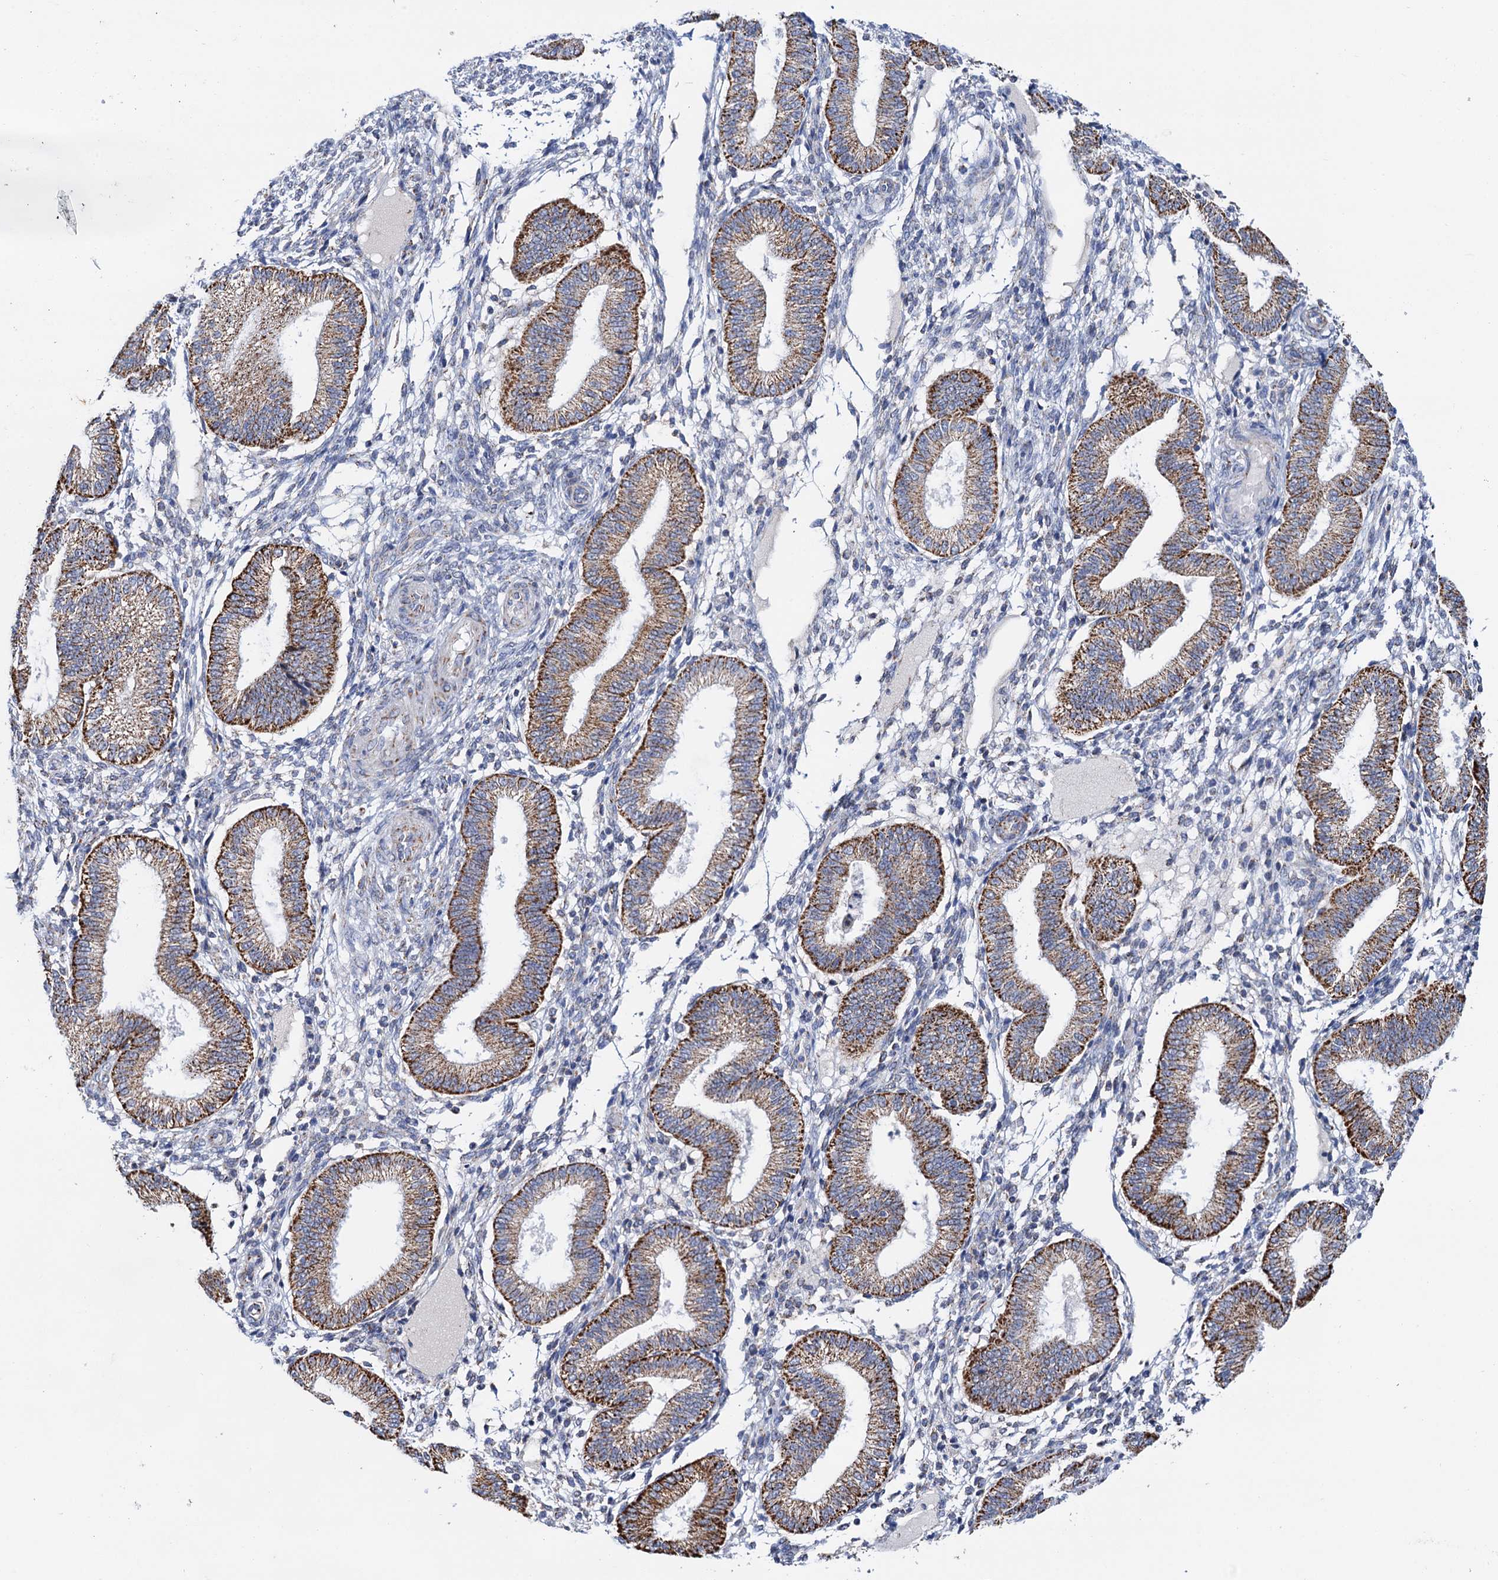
{"staining": {"intensity": "moderate", "quantity": "<25%", "location": "cytoplasmic/membranous"}, "tissue": "endometrium", "cell_type": "Cells in endometrial stroma", "image_type": "normal", "snomed": [{"axis": "morphology", "description": "Normal tissue, NOS"}, {"axis": "topography", "description": "Endometrium"}], "caption": "A photomicrograph showing moderate cytoplasmic/membranous positivity in approximately <25% of cells in endometrial stroma in normal endometrium, as visualized by brown immunohistochemical staining.", "gene": "C2CD3", "patient": {"sex": "female", "age": 39}}